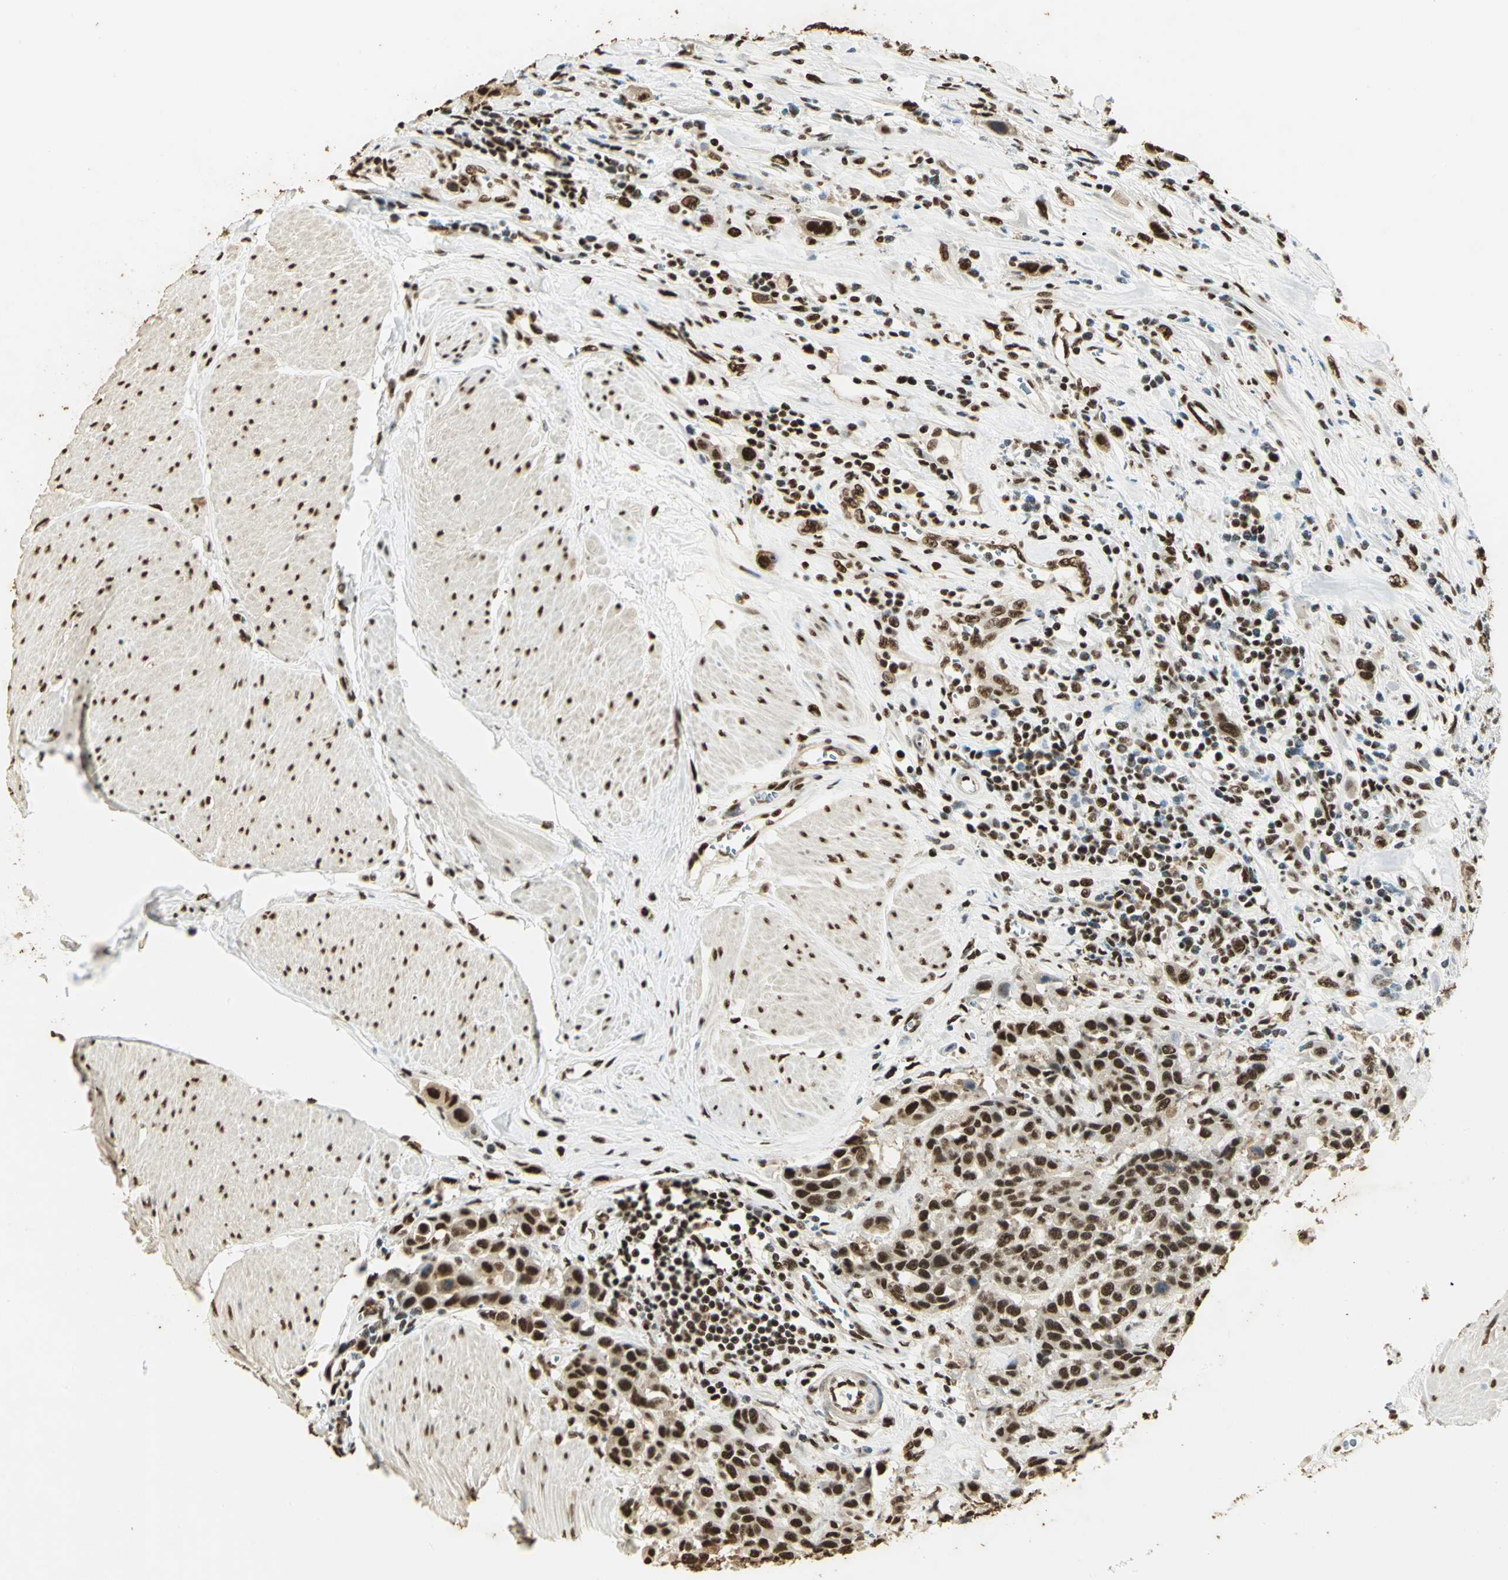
{"staining": {"intensity": "strong", "quantity": ">75%", "location": "nuclear"}, "tissue": "urothelial cancer", "cell_type": "Tumor cells", "image_type": "cancer", "snomed": [{"axis": "morphology", "description": "Urothelial carcinoma, High grade"}, {"axis": "topography", "description": "Urinary bladder"}], "caption": "This photomicrograph reveals IHC staining of human urothelial carcinoma (high-grade), with high strong nuclear positivity in about >75% of tumor cells.", "gene": "SET", "patient": {"sex": "male", "age": 50}}